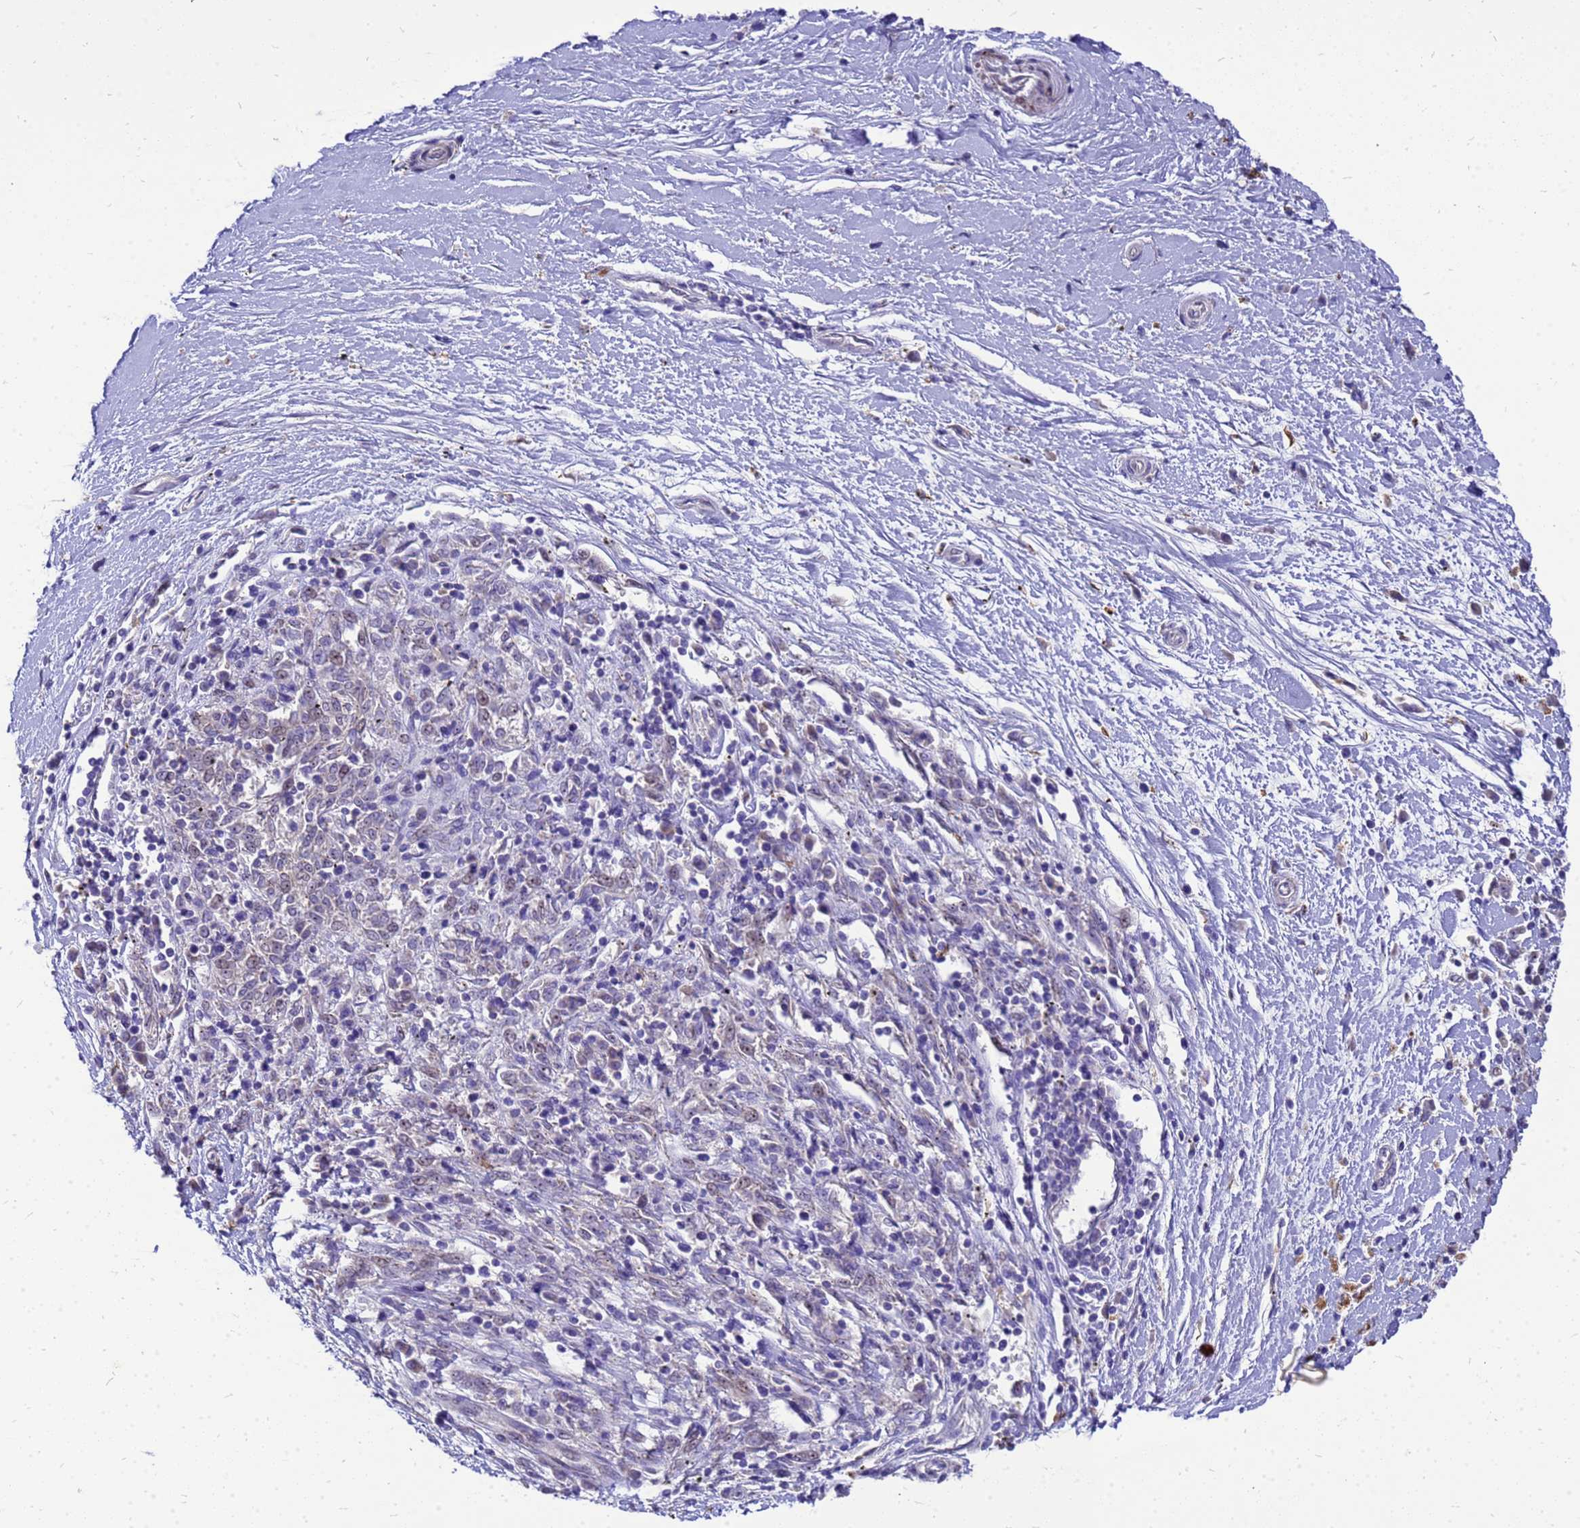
{"staining": {"intensity": "negative", "quantity": "none", "location": "none"}, "tissue": "melanoma", "cell_type": "Tumor cells", "image_type": "cancer", "snomed": [{"axis": "morphology", "description": "Malignant melanoma, NOS"}, {"axis": "topography", "description": "Skin"}], "caption": "The histopathology image exhibits no staining of tumor cells in melanoma.", "gene": "POP7", "patient": {"sex": "female", "age": 72}}